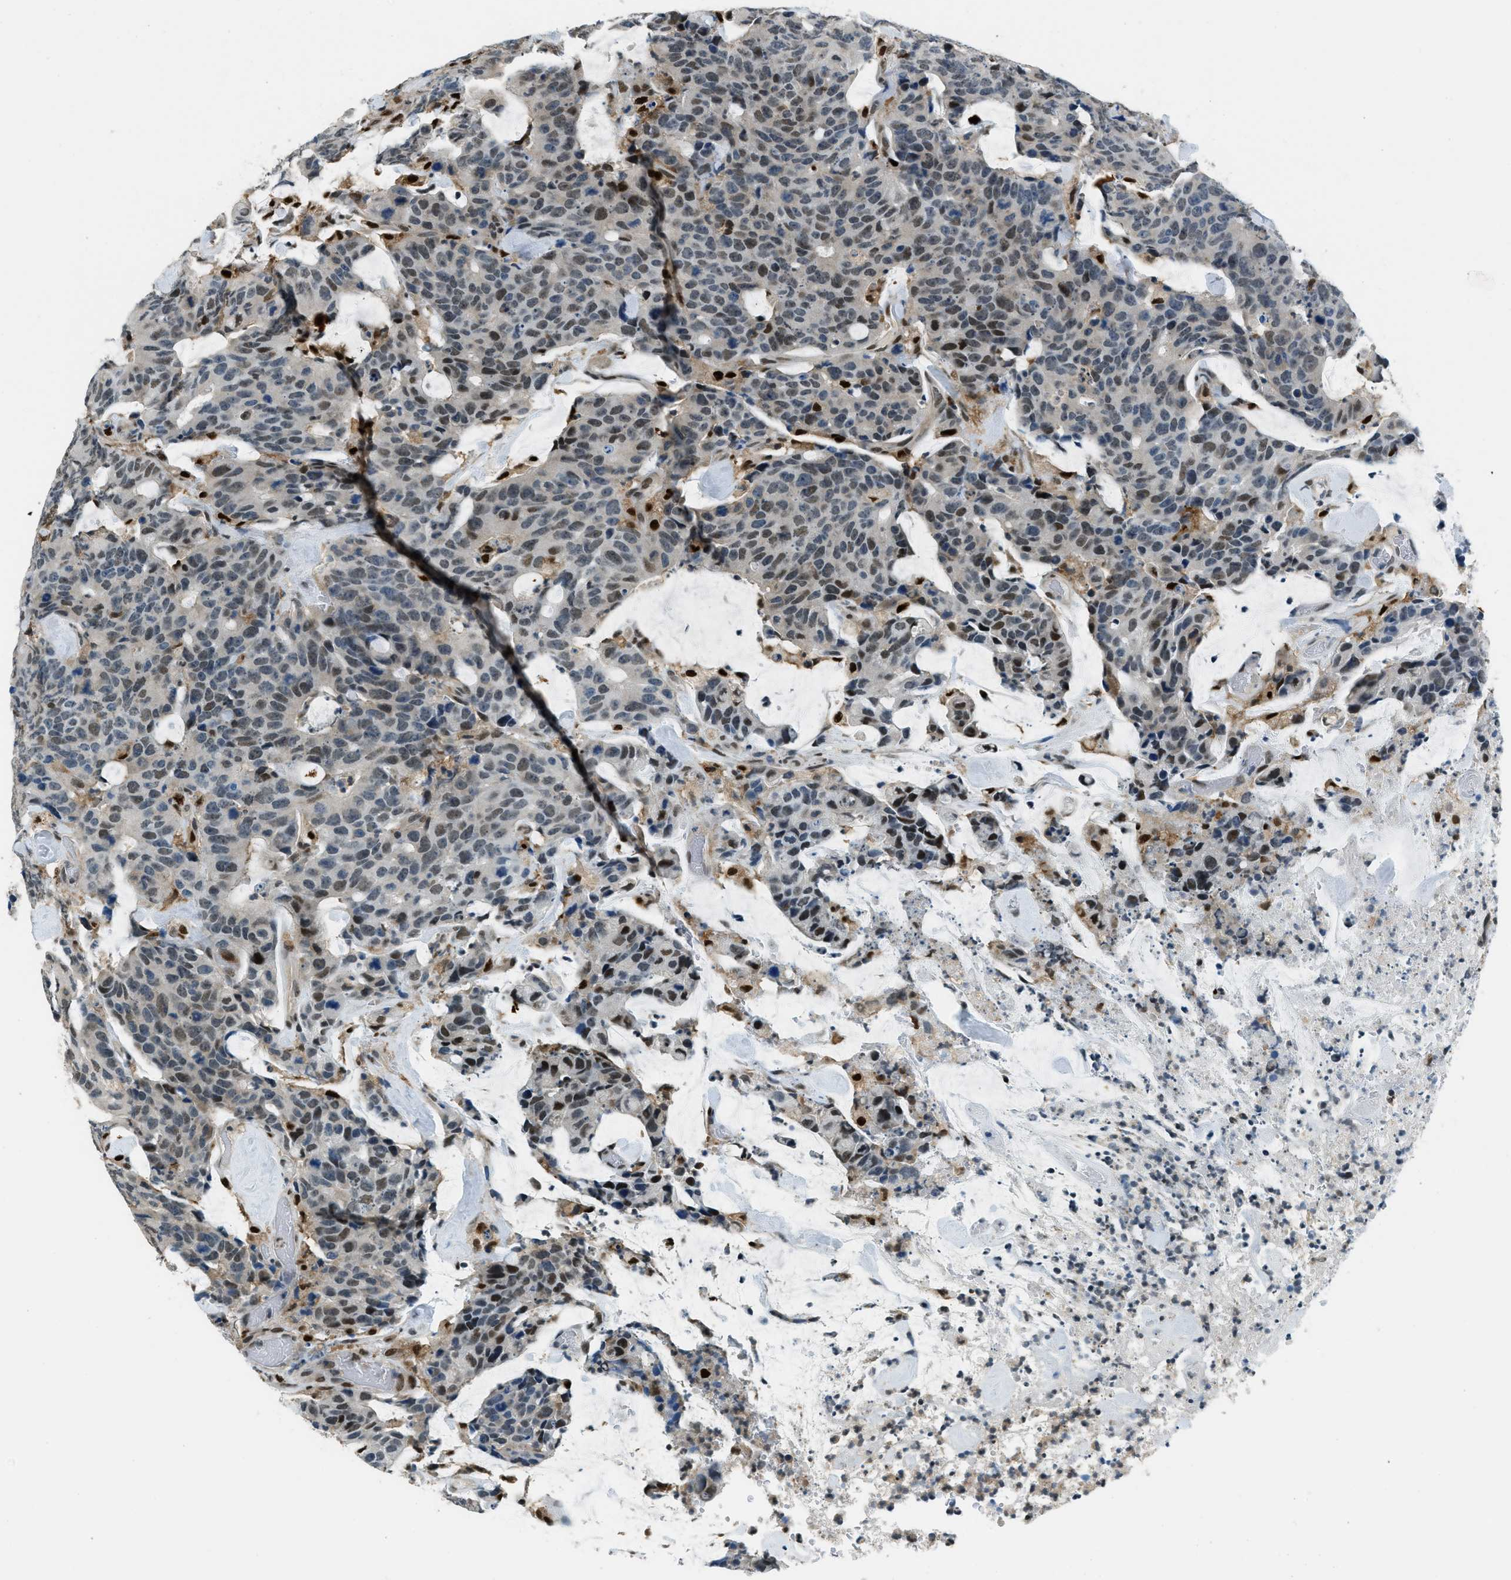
{"staining": {"intensity": "moderate", "quantity": "25%-75%", "location": "nuclear"}, "tissue": "colorectal cancer", "cell_type": "Tumor cells", "image_type": "cancer", "snomed": [{"axis": "morphology", "description": "Adenocarcinoma, NOS"}, {"axis": "topography", "description": "Colon"}], "caption": "IHC photomicrograph of neoplastic tissue: colorectal adenocarcinoma stained using immunohistochemistry shows medium levels of moderate protein expression localized specifically in the nuclear of tumor cells, appearing as a nuclear brown color.", "gene": "OGFR", "patient": {"sex": "female", "age": 86}}